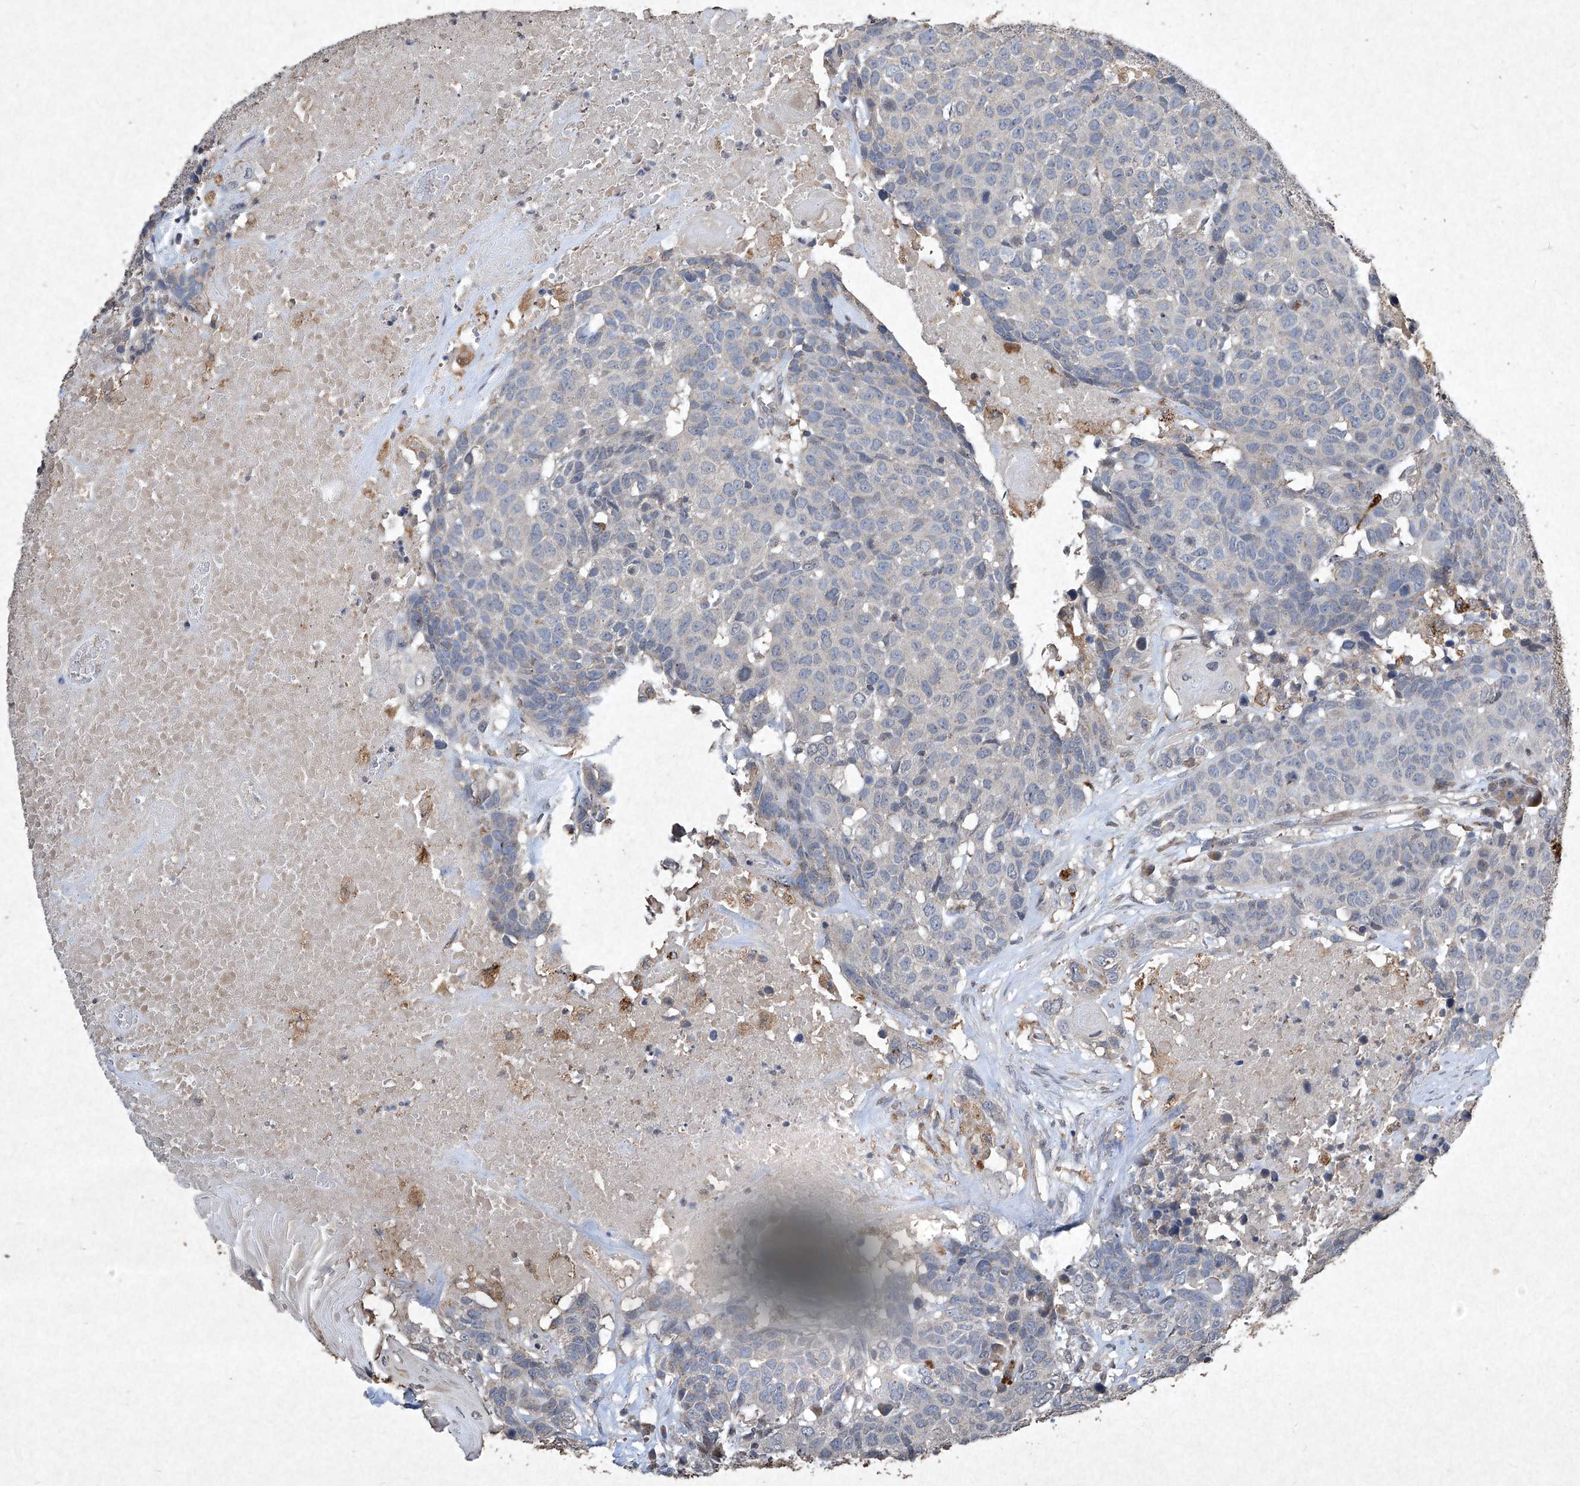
{"staining": {"intensity": "negative", "quantity": "none", "location": "none"}, "tissue": "head and neck cancer", "cell_type": "Tumor cells", "image_type": "cancer", "snomed": [{"axis": "morphology", "description": "Squamous cell carcinoma, NOS"}, {"axis": "topography", "description": "Head-Neck"}], "caption": "An immunohistochemistry micrograph of head and neck squamous cell carcinoma is shown. There is no staining in tumor cells of head and neck squamous cell carcinoma.", "gene": "MED16", "patient": {"sex": "male", "age": 66}}